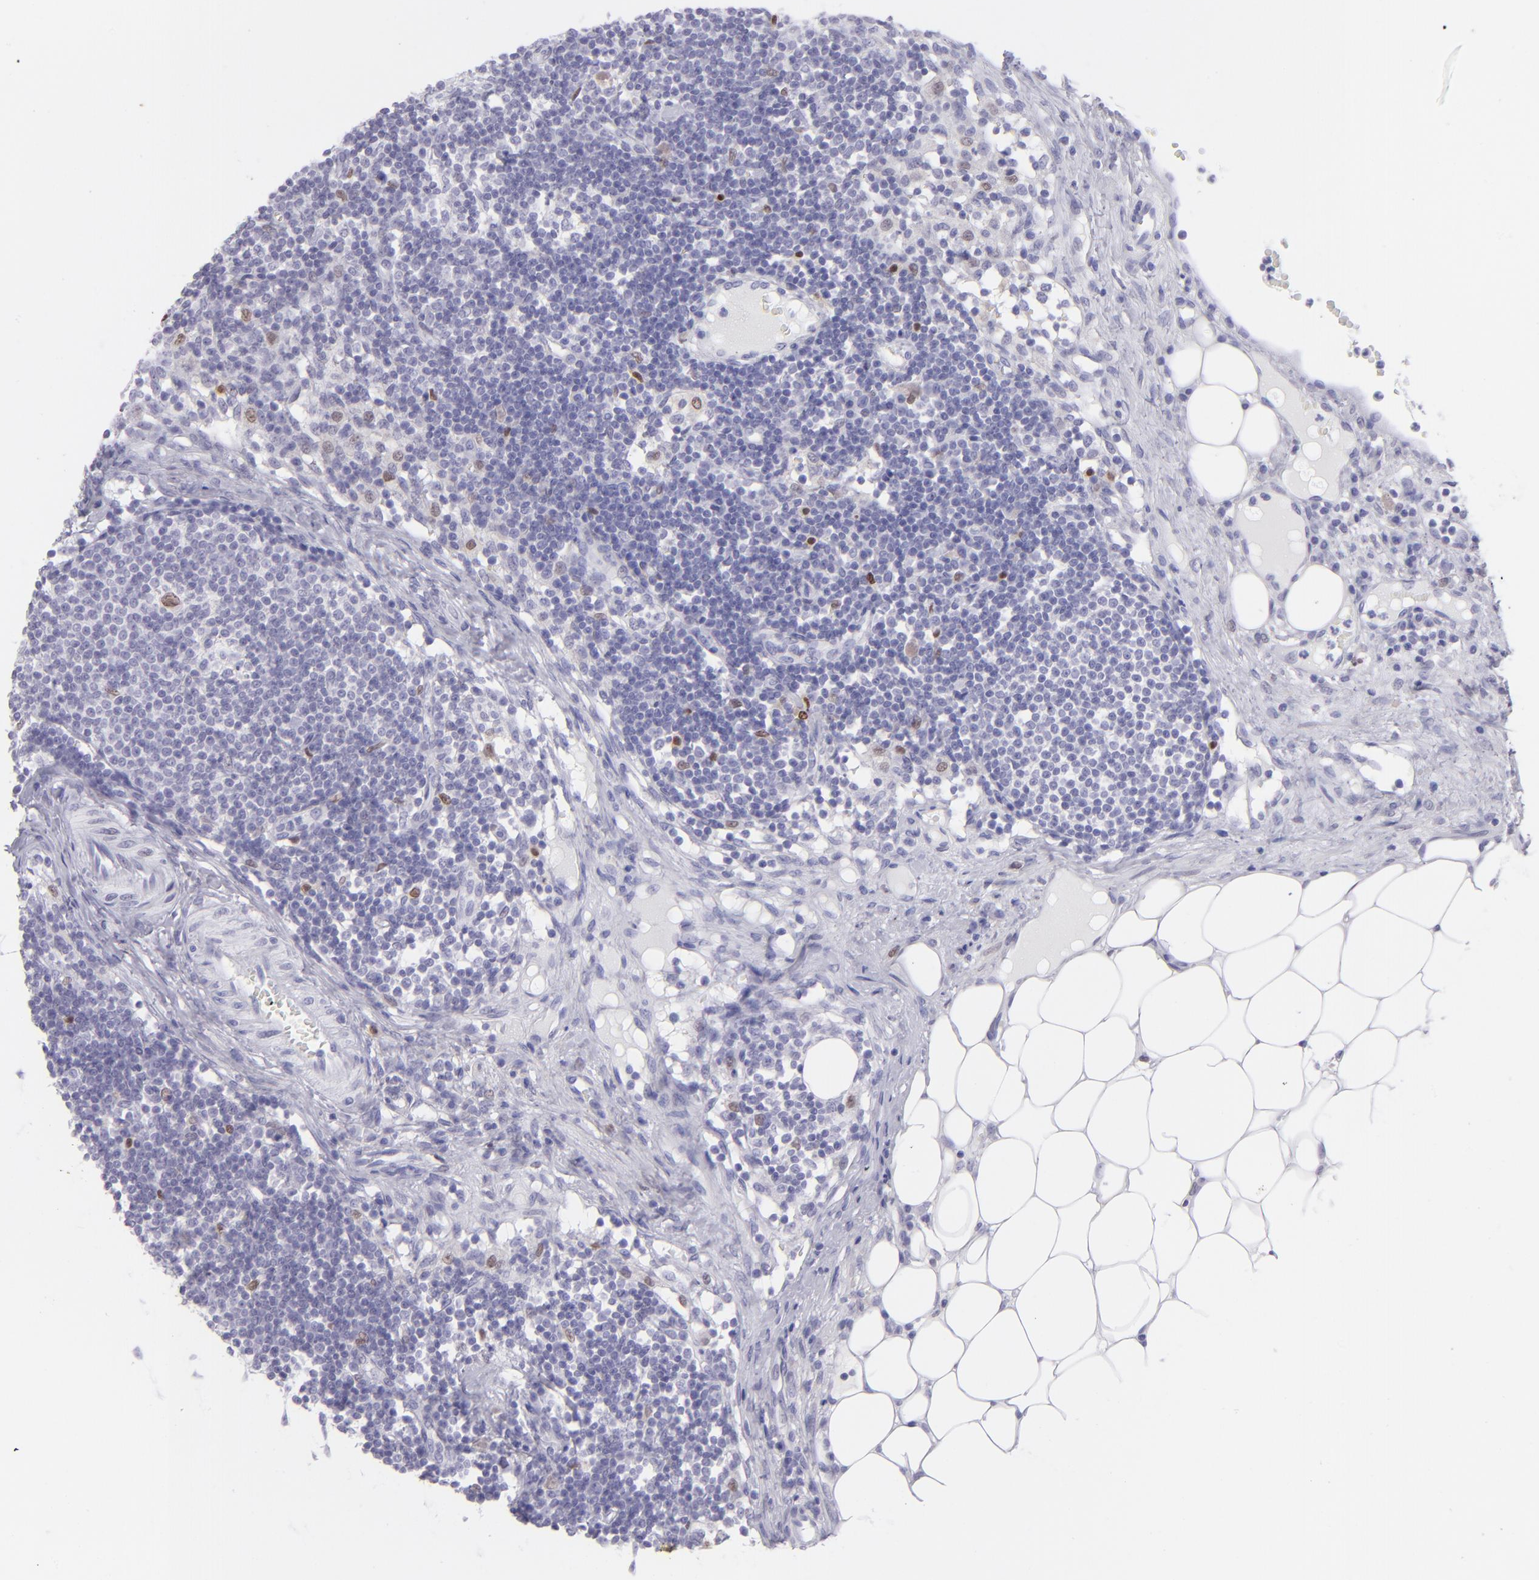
{"staining": {"intensity": "moderate", "quantity": "<25%", "location": "nuclear"}, "tissue": "lymph node", "cell_type": "Non-germinal center cells", "image_type": "normal", "snomed": [{"axis": "morphology", "description": "Normal tissue, NOS"}, {"axis": "topography", "description": "Lymph node"}], "caption": "Benign lymph node shows moderate nuclear expression in about <25% of non-germinal center cells Using DAB (3,3'-diaminobenzidine) (brown) and hematoxylin (blue) stains, captured at high magnification using brightfield microscopy..", "gene": "MITF", "patient": {"sex": "female", "age": 42}}